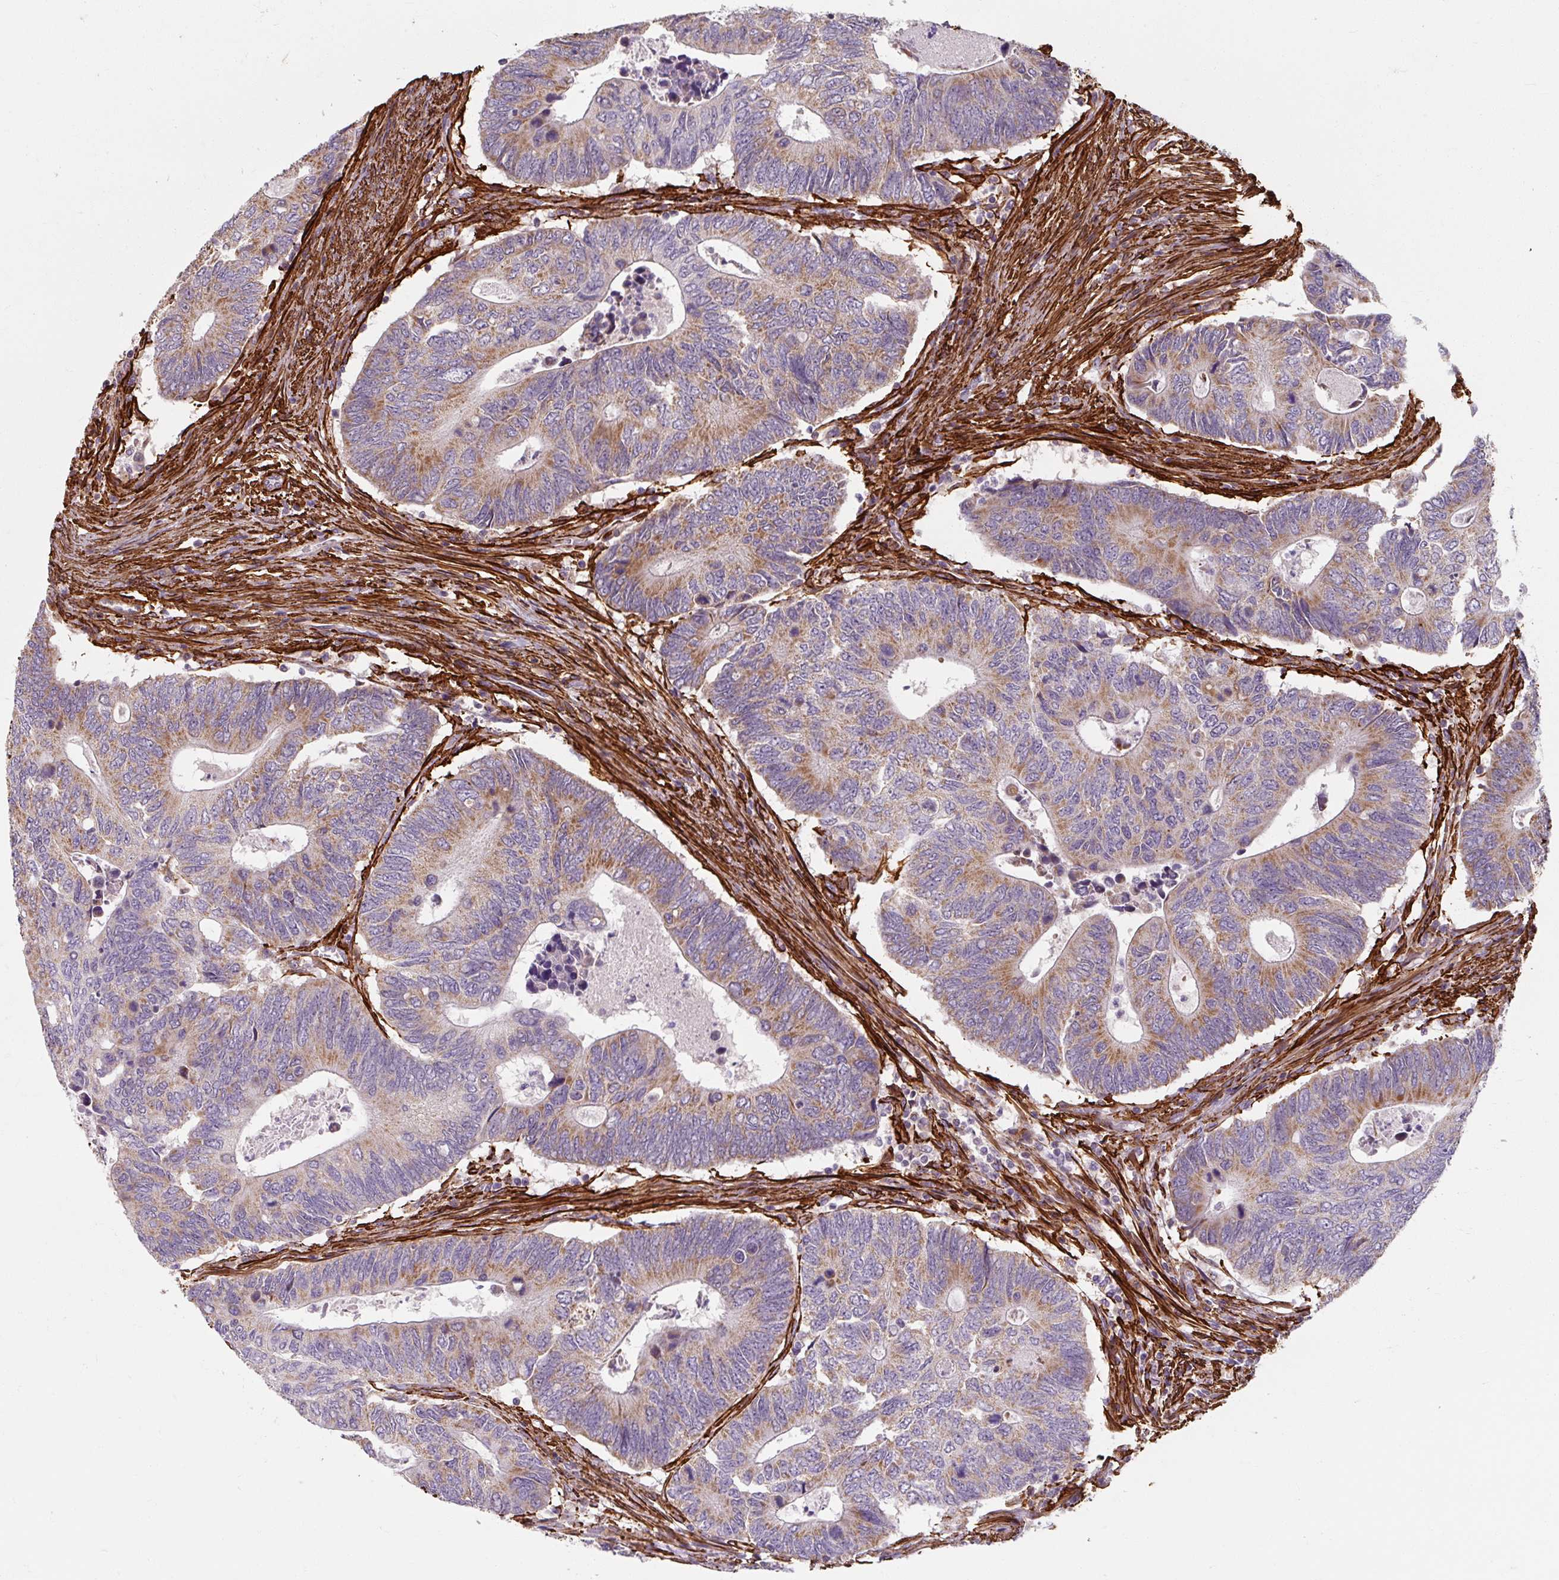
{"staining": {"intensity": "weak", "quantity": "25%-75%", "location": "cytoplasmic/membranous"}, "tissue": "colorectal cancer", "cell_type": "Tumor cells", "image_type": "cancer", "snomed": [{"axis": "morphology", "description": "Adenocarcinoma, NOS"}, {"axis": "topography", "description": "Colon"}], "caption": "Colorectal cancer was stained to show a protein in brown. There is low levels of weak cytoplasmic/membranous expression in about 25%-75% of tumor cells.", "gene": "MRPS5", "patient": {"sex": "male", "age": 87}}